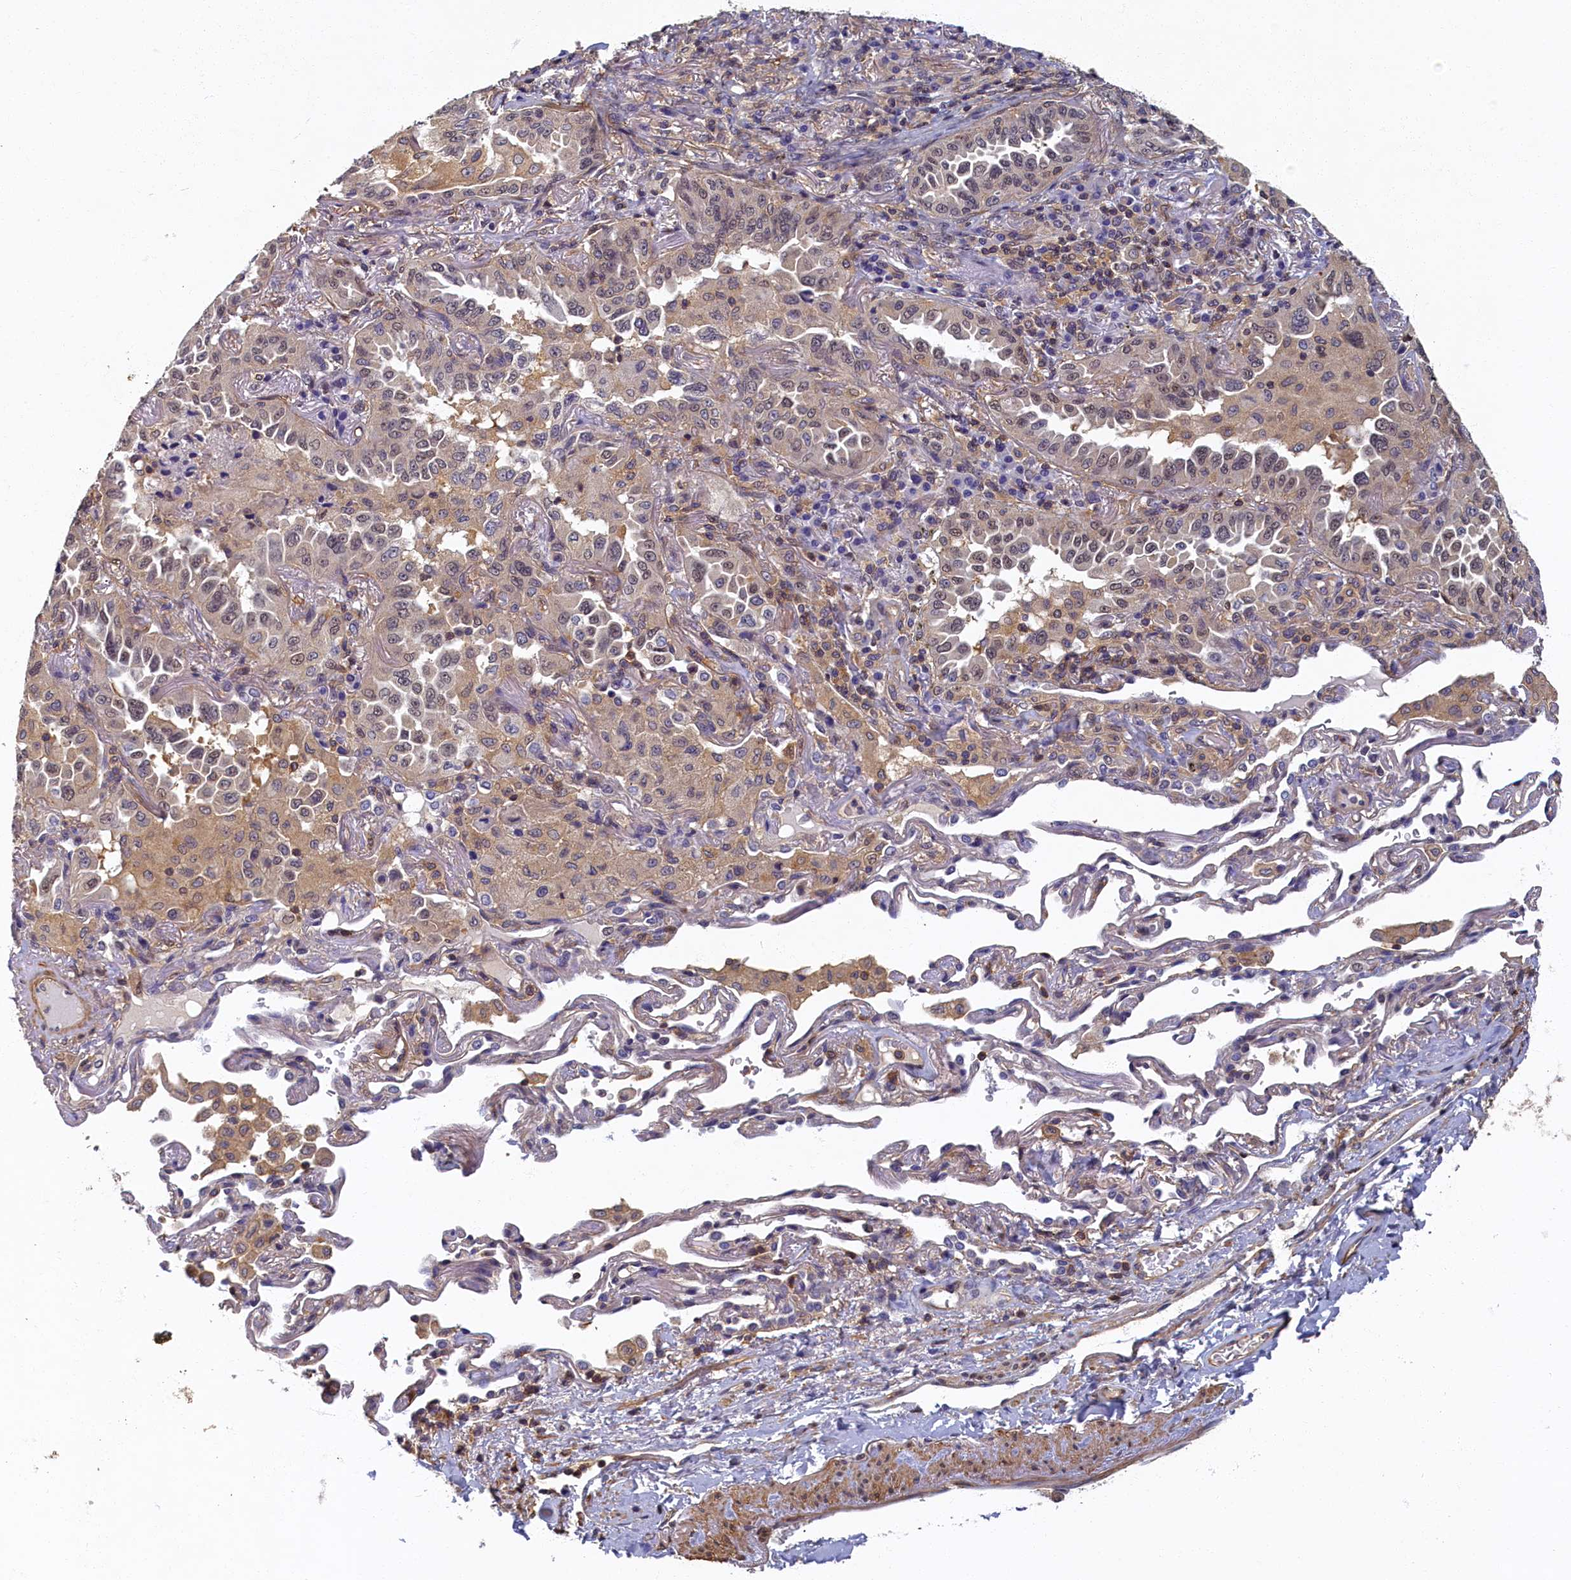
{"staining": {"intensity": "weak", "quantity": "<25%", "location": "nuclear"}, "tissue": "lung cancer", "cell_type": "Tumor cells", "image_type": "cancer", "snomed": [{"axis": "morphology", "description": "Adenocarcinoma, NOS"}, {"axis": "topography", "description": "Lung"}], "caption": "An immunohistochemistry histopathology image of lung cancer is shown. There is no staining in tumor cells of lung cancer.", "gene": "TBCB", "patient": {"sex": "female", "age": 69}}